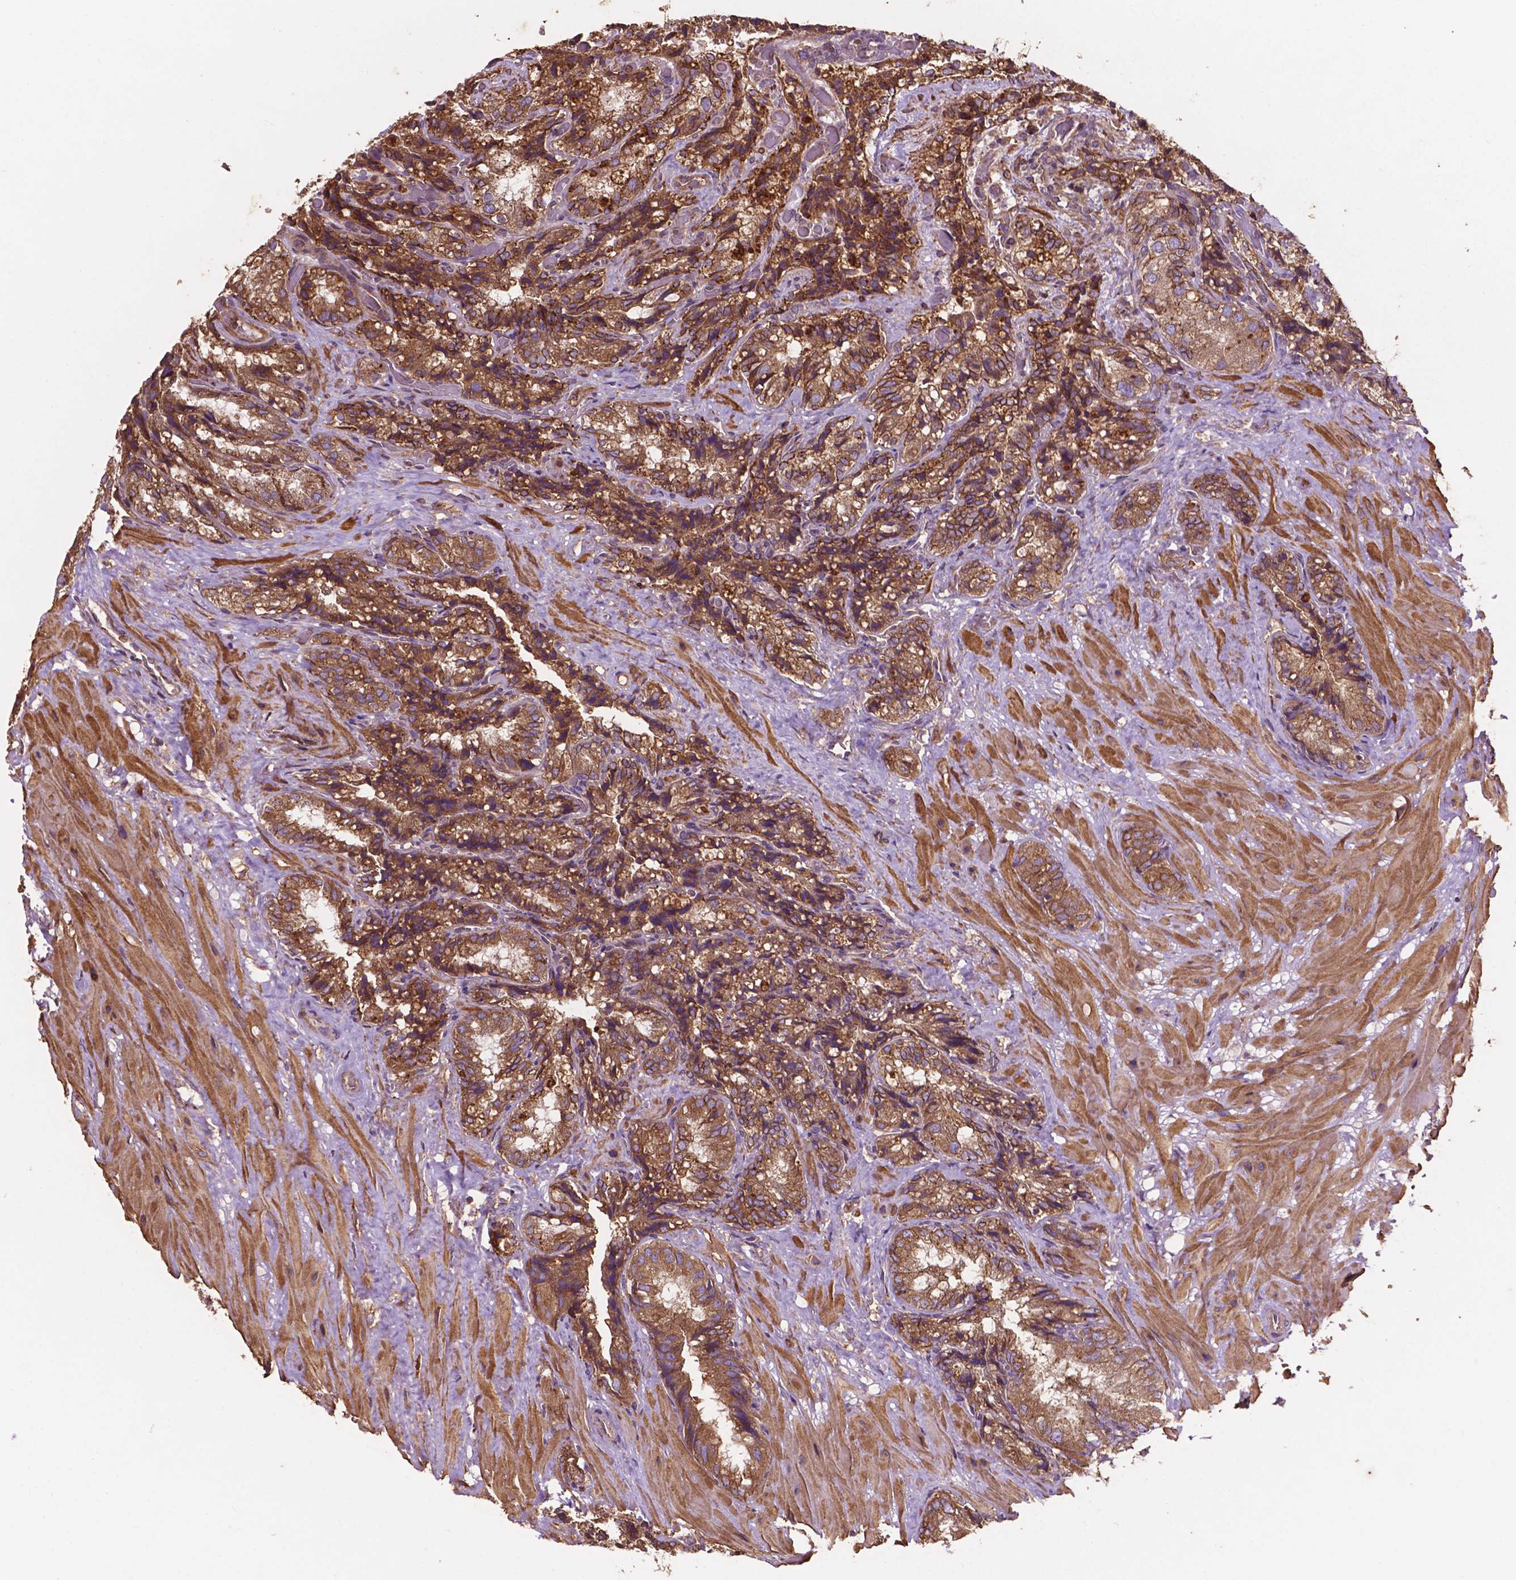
{"staining": {"intensity": "moderate", "quantity": ">75%", "location": "cytoplasmic/membranous"}, "tissue": "seminal vesicle", "cell_type": "Glandular cells", "image_type": "normal", "snomed": [{"axis": "morphology", "description": "Normal tissue, NOS"}, {"axis": "topography", "description": "Seminal veicle"}], "caption": "This micrograph shows IHC staining of unremarkable human seminal vesicle, with medium moderate cytoplasmic/membranous expression in about >75% of glandular cells.", "gene": "CCDC71L", "patient": {"sex": "male", "age": 57}}